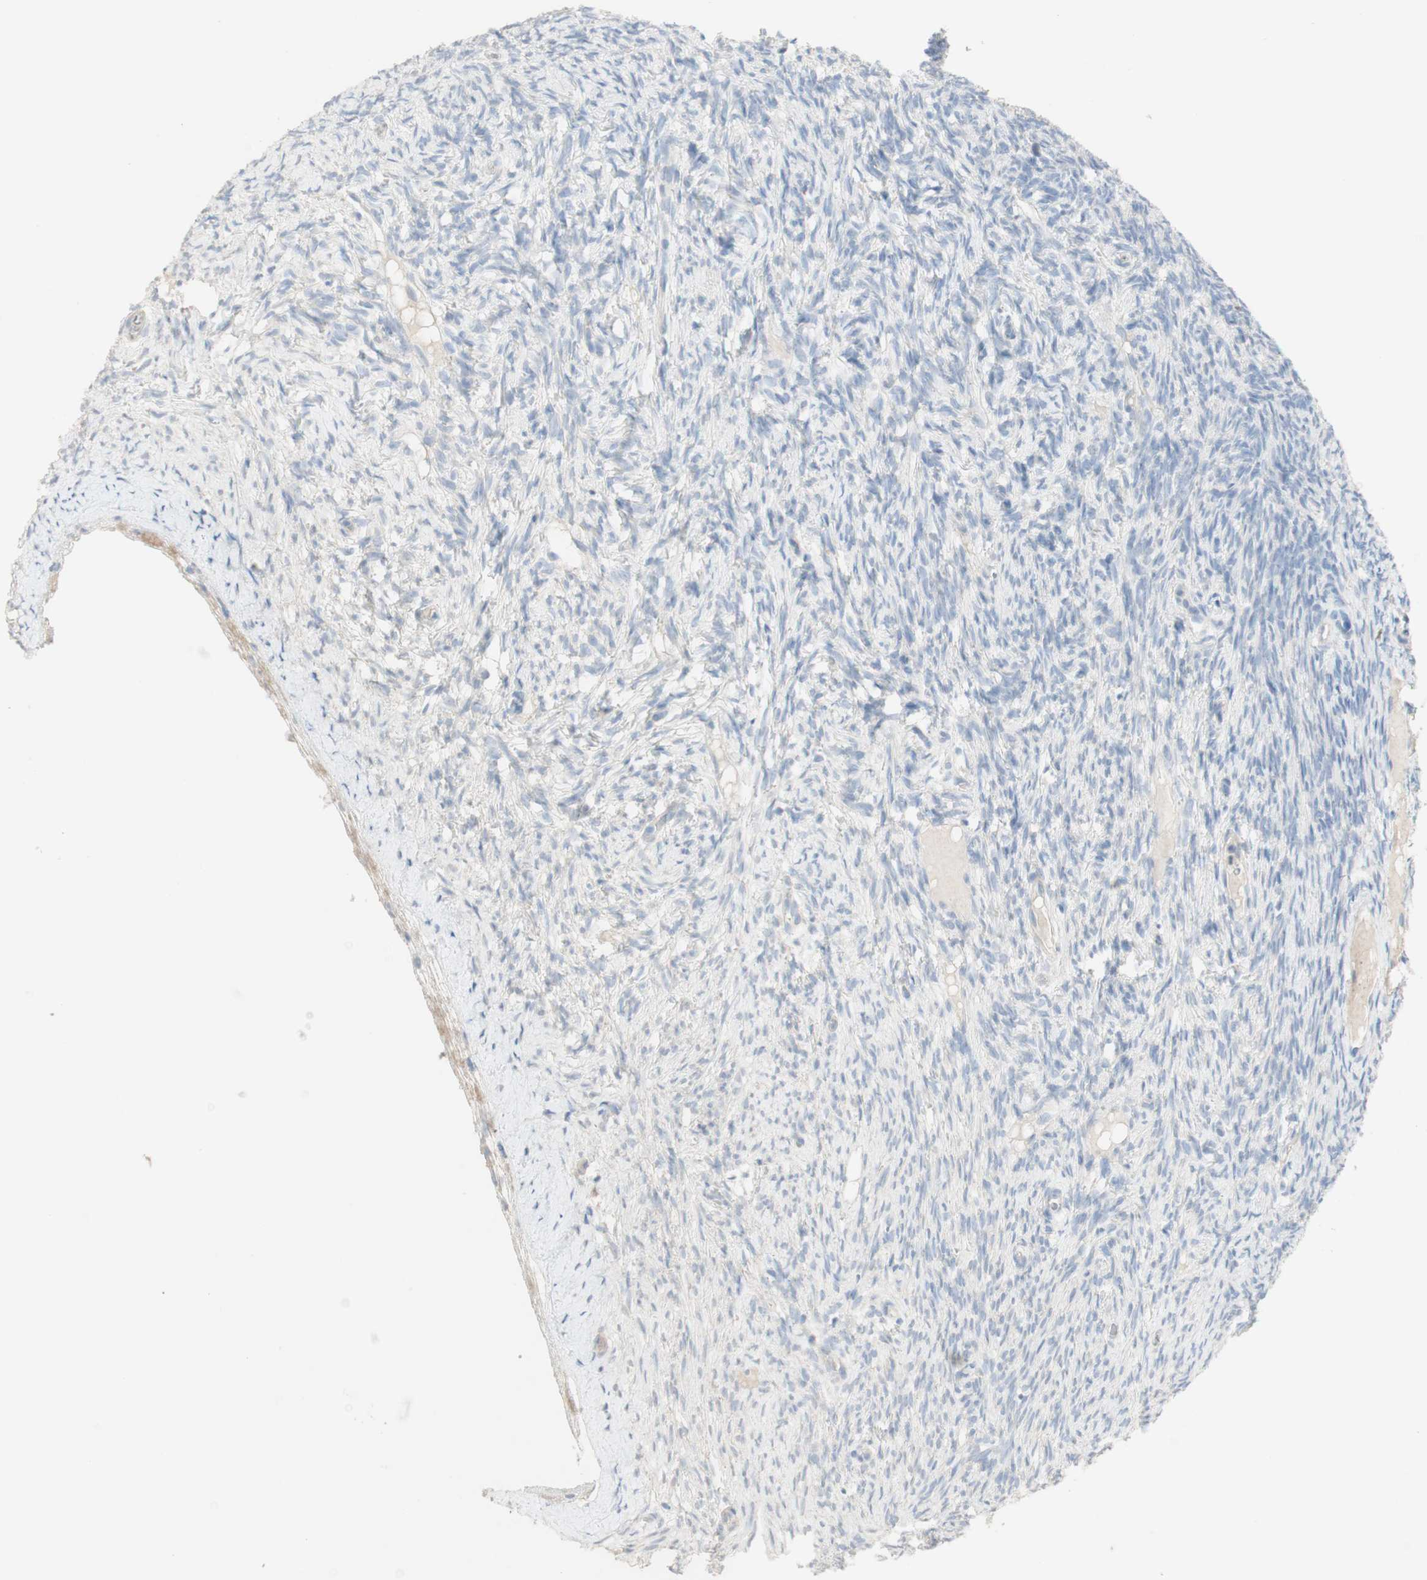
{"staining": {"intensity": "weak", "quantity": ">75%", "location": "cytoplasmic/membranous"}, "tissue": "ovary", "cell_type": "Follicle cells", "image_type": "normal", "snomed": [{"axis": "morphology", "description": "Normal tissue, NOS"}, {"axis": "topography", "description": "Ovary"}], "caption": "Follicle cells demonstrate weak cytoplasmic/membranous staining in approximately >75% of cells in benign ovary. The staining was performed using DAB (3,3'-diaminobenzidine) to visualize the protein expression in brown, while the nuclei were stained in blue with hematoxylin (Magnification: 20x).", "gene": "MANEA", "patient": {"sex": "female", "age": 33}}